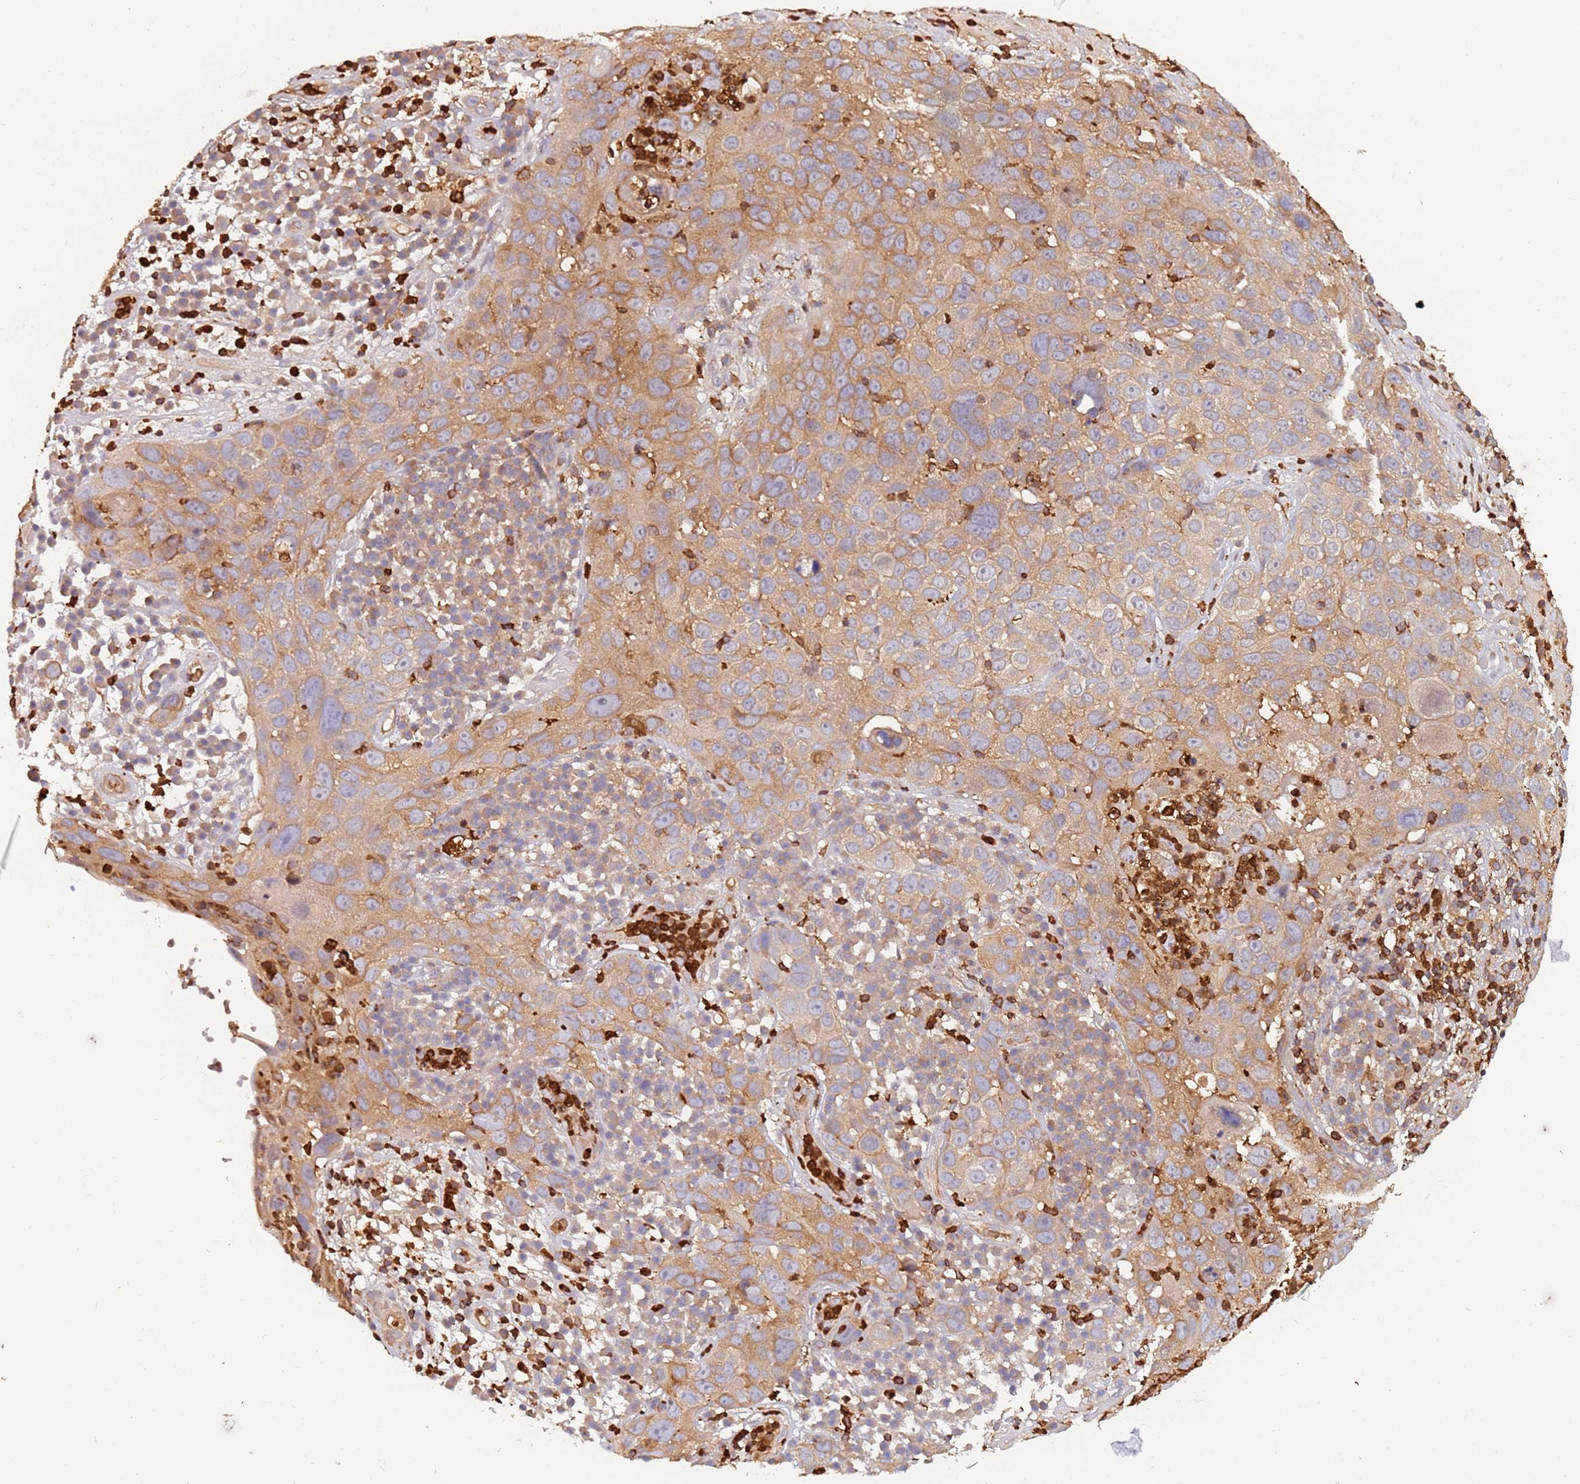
{"staining": {"intensity": "weak", "quantity": ">75%", "location": "cytoplasmic/membranous"}, "tissue": "skin cancer", "cell_type": "Tumor cells", "image_type": "cancer", "snomed": [{"axis": "morphology", "description": "Squamous cell carcinoma in situ, NOS"}, {"axis": "morphology", "description": "Squamous cell carcinoma, NOS"}, {"axis": "topography", "description": "Skin"}], "caption": "There is low levels of weak cytoplasmic/membranous positivity in tumor cells of squamous cell carcinoma (skin), as demonstrated by immunohistochemical staining (brown color).", "gene": "OR6P1", "patient": {"sex": "male", "age": 93}}